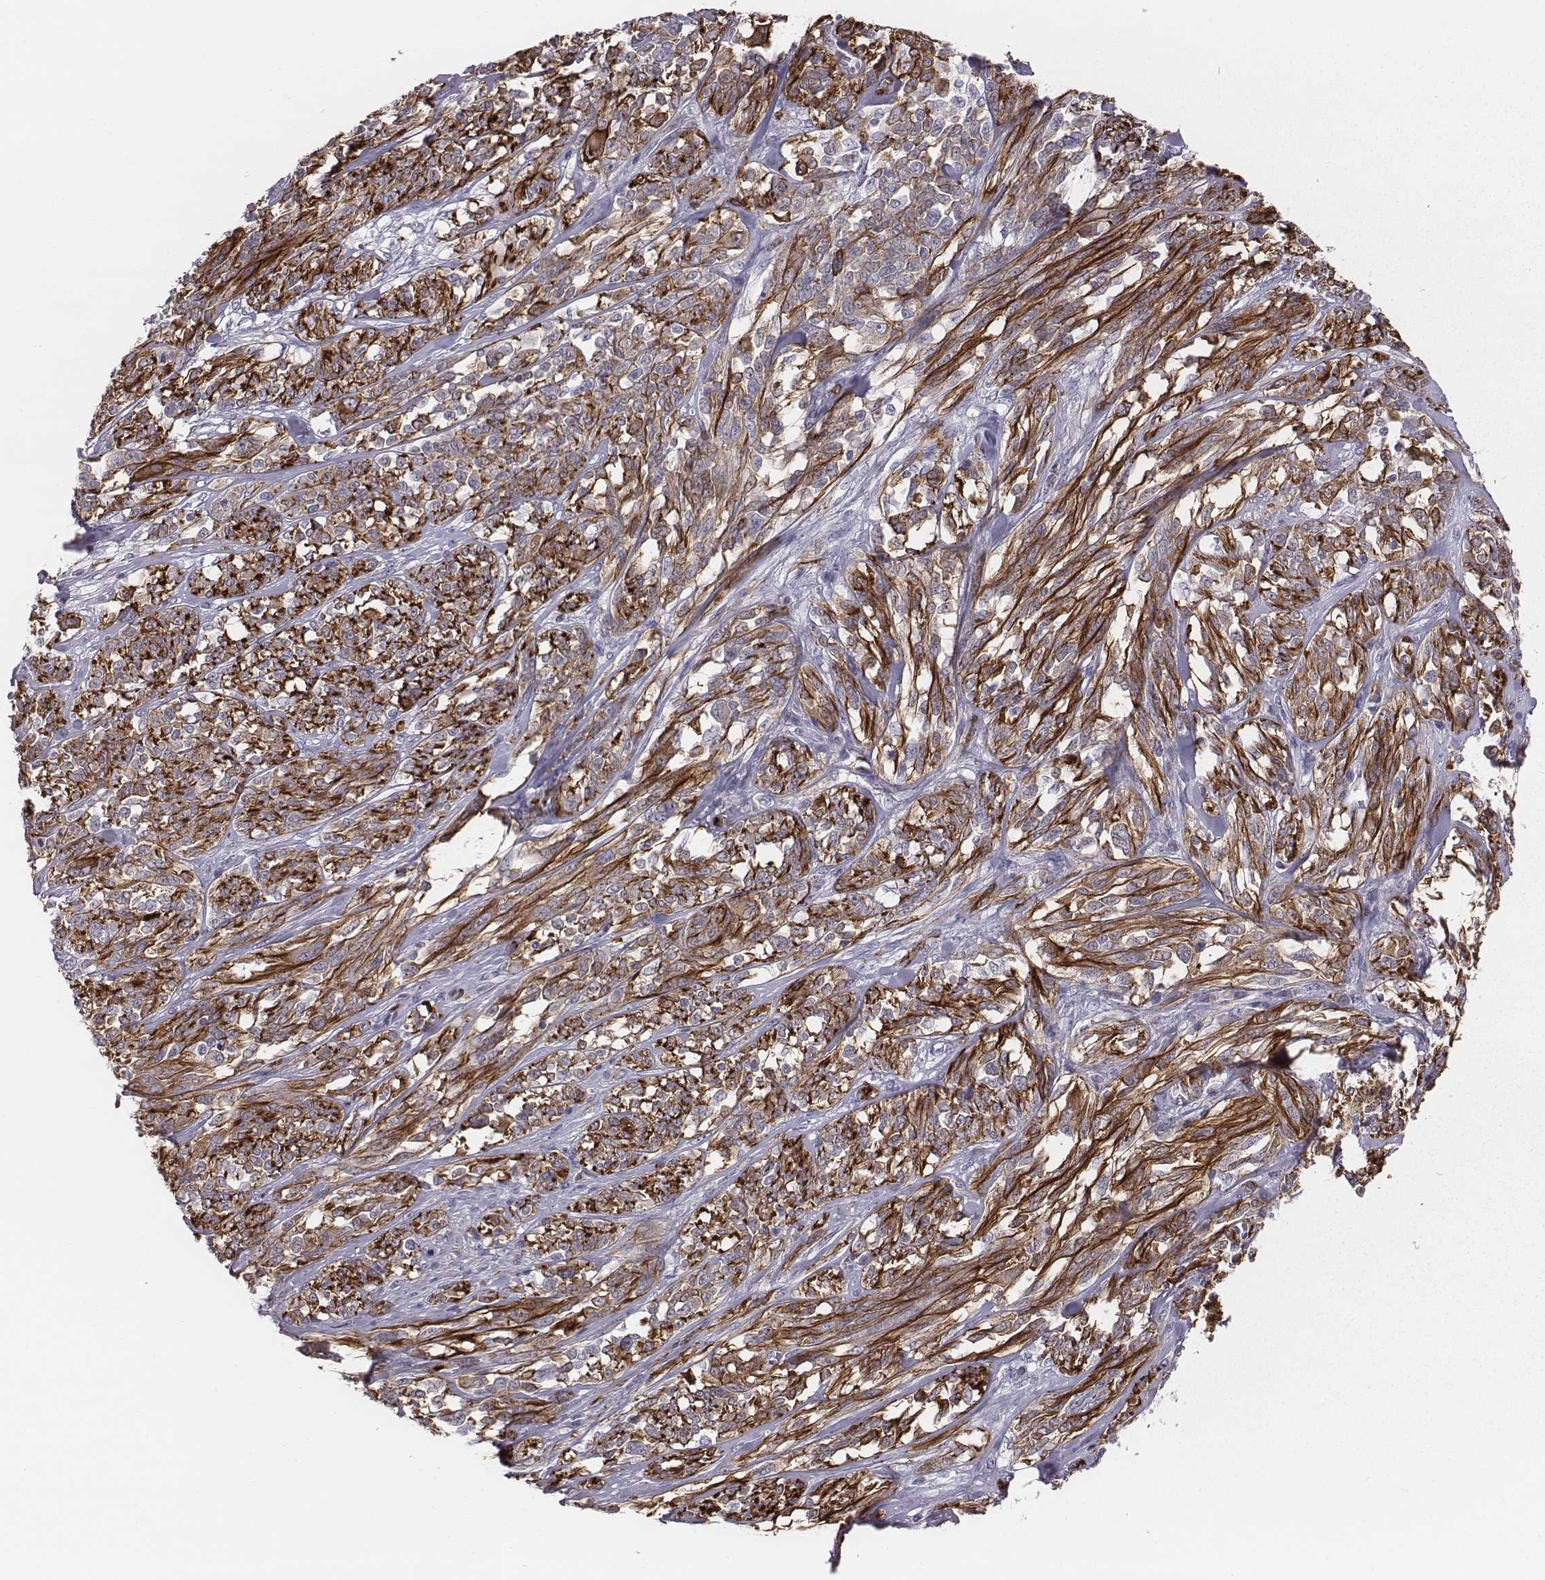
{"staining": {"intensity": "strong", "quantity": ">75%", "location": "cytoplasmic/membranous"}, "tissue": "melanoma", "cell_type": "Tumor cells", "image_type": "cancer", "snomed": [{"axis": "morphology", "description": "Malignant melanoma, NOS"}, {"axis": "topography", "description": "Skin"}], "caption": "Malignant melanoma tissue reveals strong cytoplasmic/membranous staining in about >75% of tumor cells", "gene": "PRKCZ", "patient": {"sex": "female", "age": 91}}